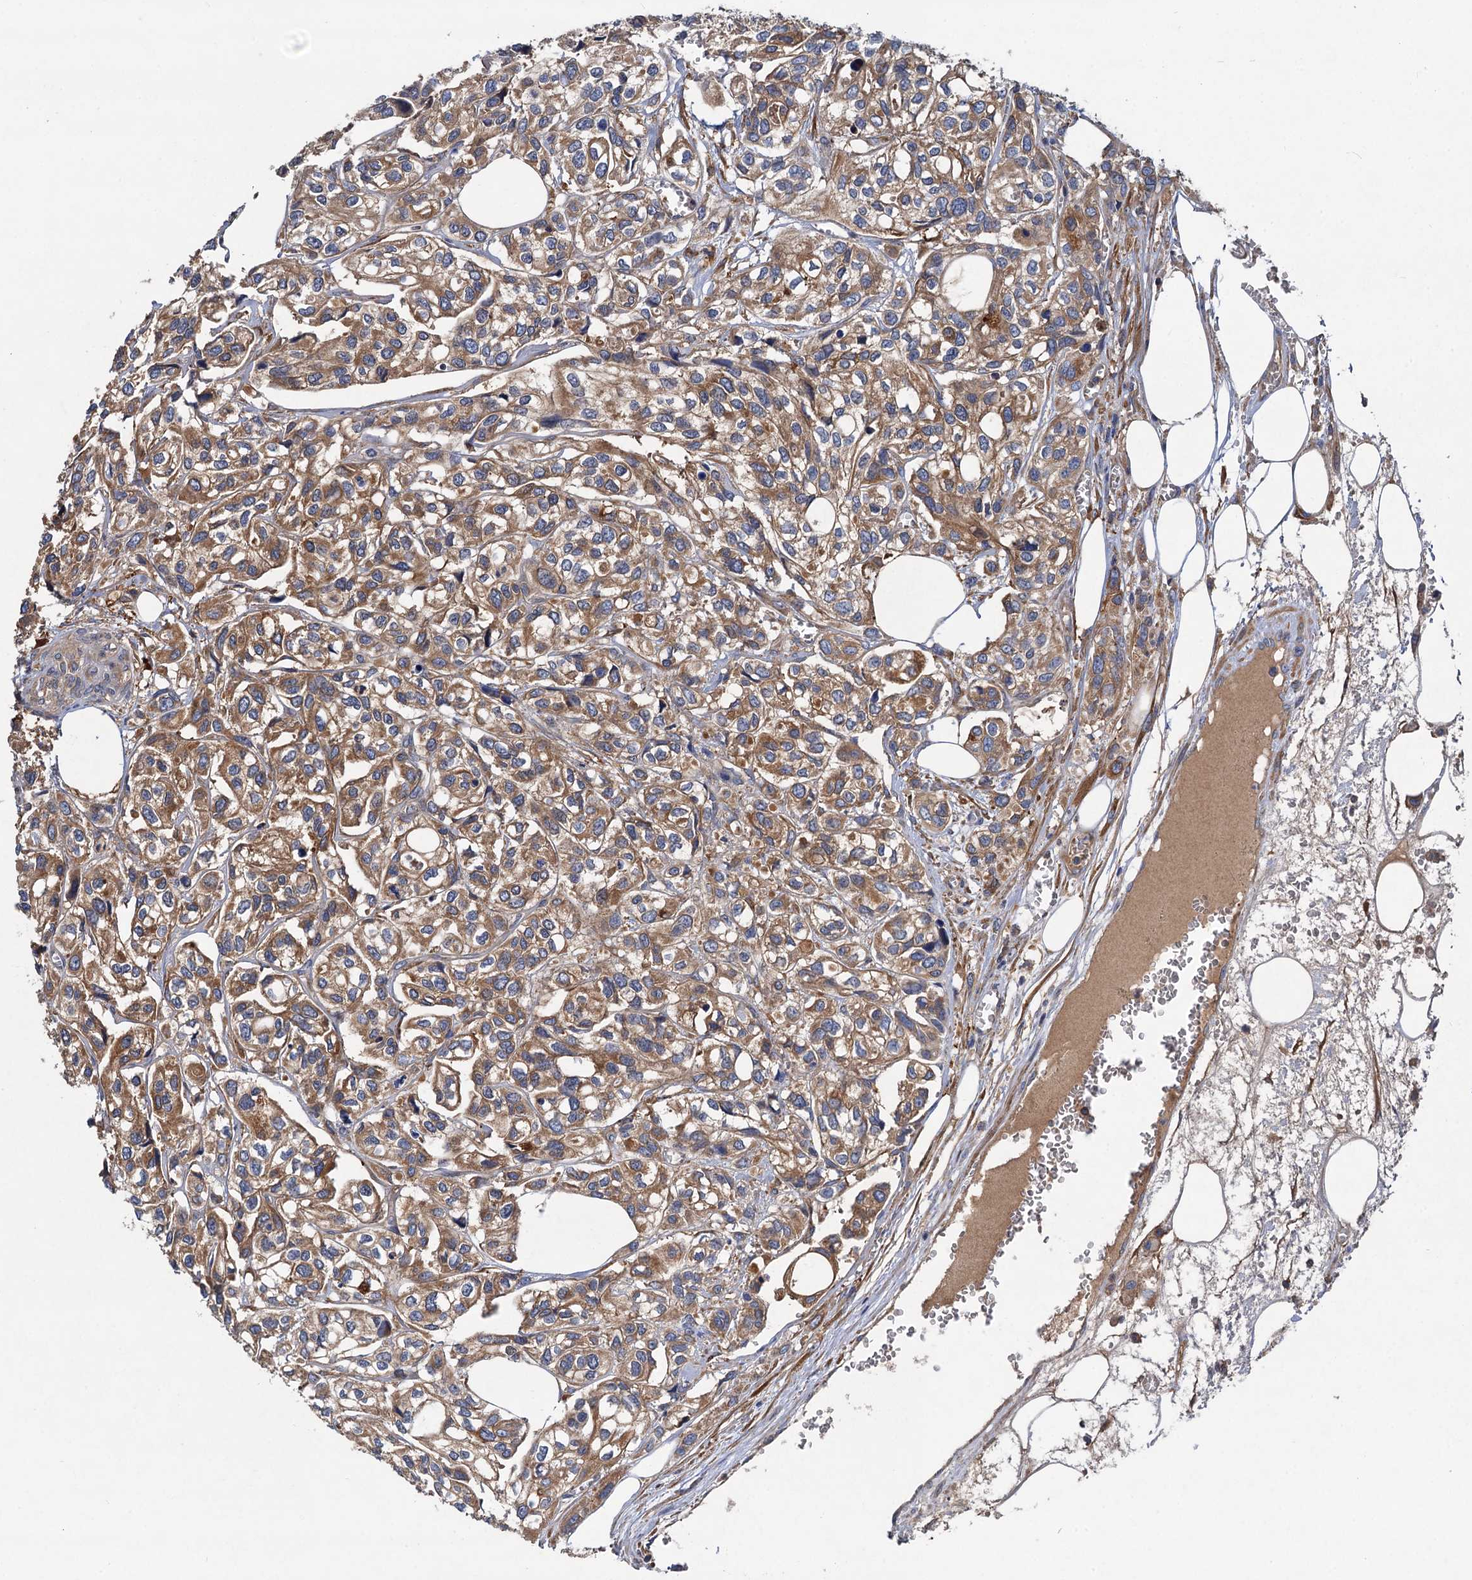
{"staining": {"intensity": "moderate", "quantity": ">75%", "location": "cytoplasmic/membranous"}, "tissue": "urothelial cancer", "cell_type": "Tumor cells", "image_type": "cancer", "snomed": [{"axis": "morphology", "description": "Urothelial carcinoma, High grade"}, {"axis": "topography", "description": "Urinary bladder"}], "caption": "A histopathology image of human urothelial carcinoma (high-grade) stained for a protein exhibits moderate cytoplasmic/membranous brown staining in tumor cells. Ihc stains the protein of interest in brown and the nuclei are stained blue.", "gene": "ALKBH7", "patient": {"sex": "male", "age": 67}}